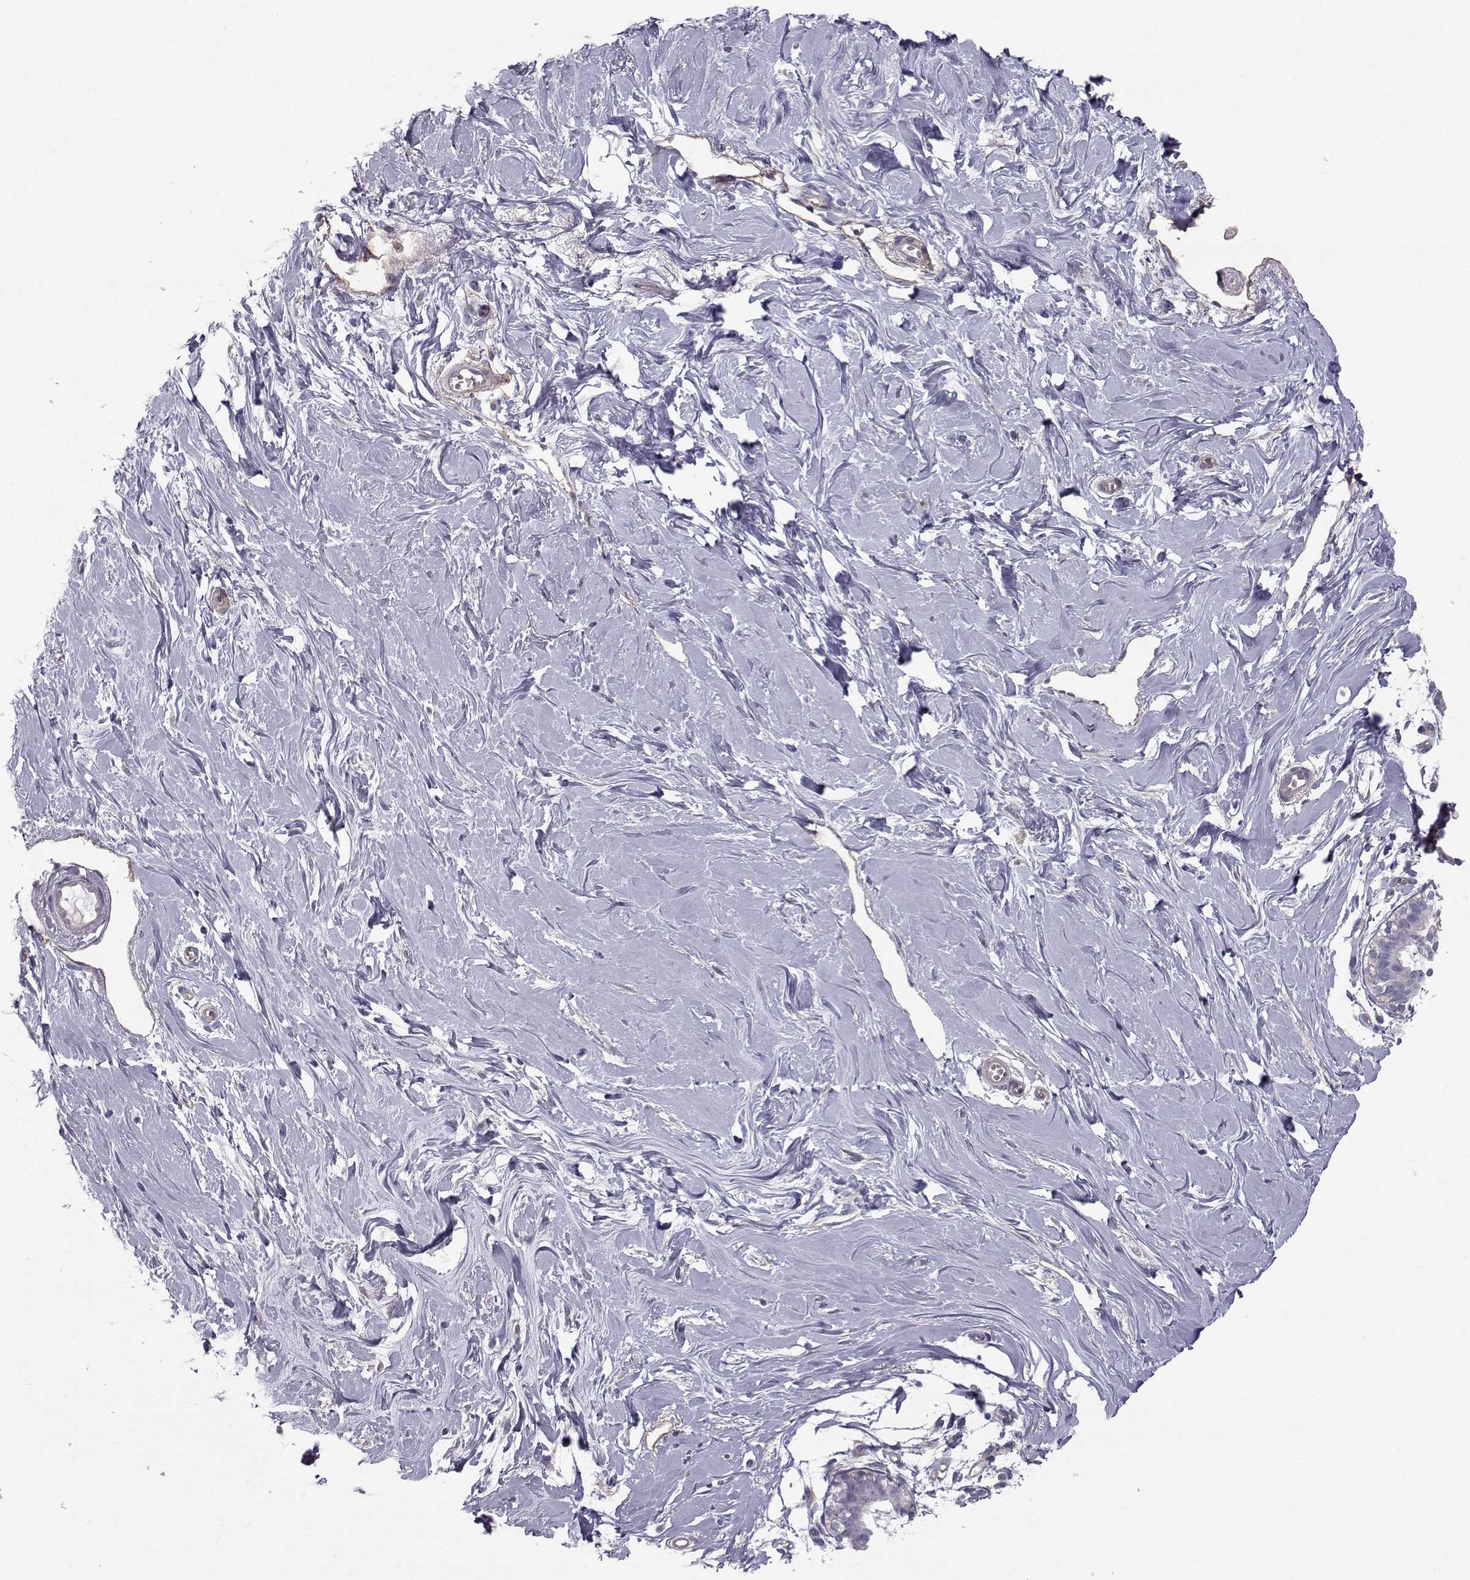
{"staining": {"intensity": "negative", "quantity": "none", "location": "none"}, "tissue": "breast", "cell_type": "Adipocytes", "image_type": "normal", "snomed": [{"axis": "morphology", "description": "Normal tissue, NOS"}, {"axis": "topography", "description": "Breast"}], "caption": "This is a histopathology image of IHC staining of normal breast, which shows no expression in adipocytes. The staining is performed using DAB (3,3'-diaminobenzidine) brown chromogen with nuclei counter-stained in using hematoxylin.", "gene": "QPCT", "patient": {"sex": "female", "age": 49}}